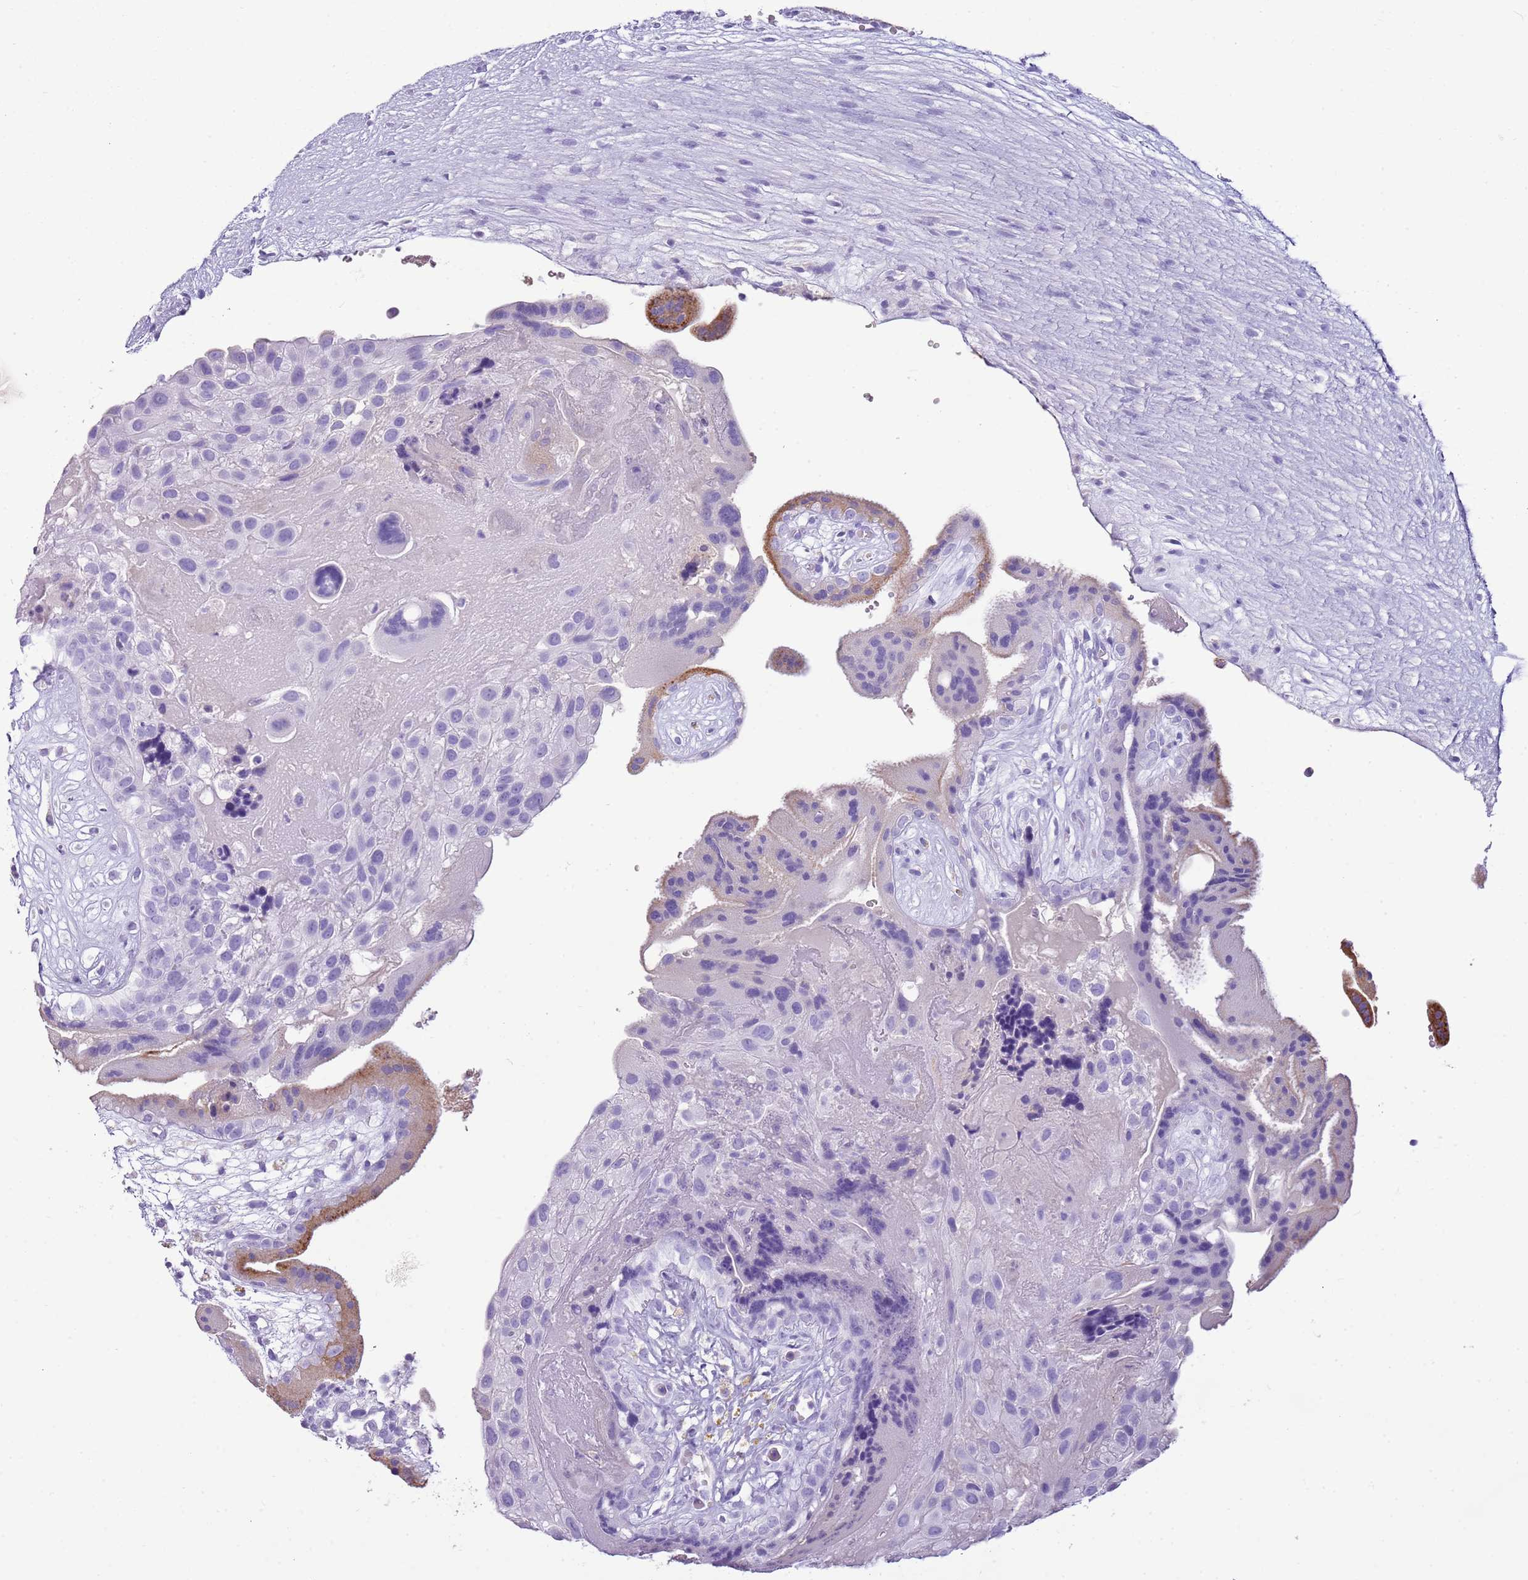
{"staining": {"intensity": "negative", "quantity": "none", "location": "none"}, "tissue": "placenta", "cell_type": "Decidual cells", "image_type": "normal", "snomed": [{"axis": "morphology", "description": "Normal tissue, NOS"}, {"axis": "topography", "description": "Placenta"}], "caption": "Image shows no protein staining in decidual cells of unremarkable placenta.", "gene": "IGKV3", "patient": {"sex": "female", "age": 18}}